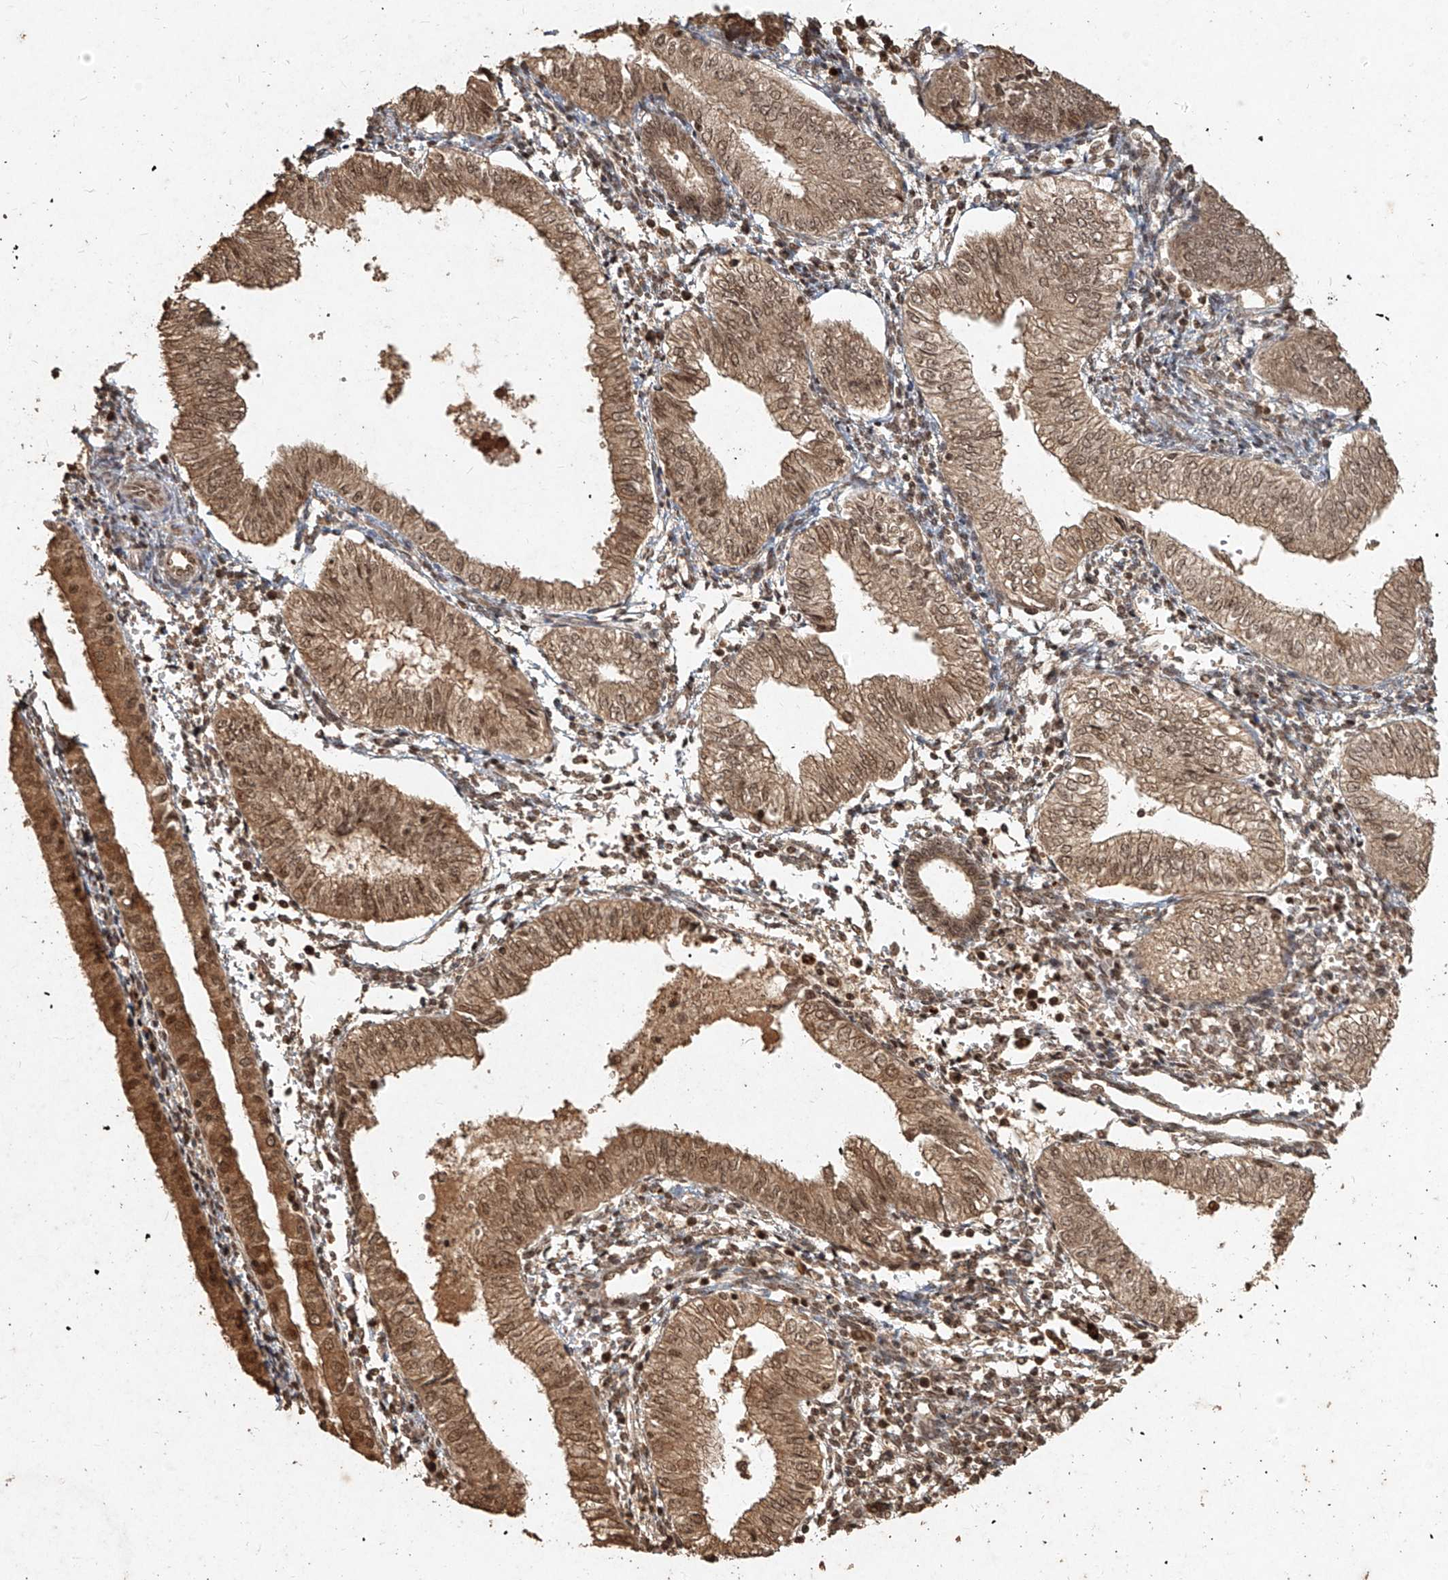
{"staining": {"intensity": "moderate", "quantity": ">75%", "location": "cytoplasmic/membranous,nuclear"}, "tissue": "endometrial cancer", "cell_type": "Tumor cells", "image_type": "cancer", "snomed": [{"axis": "morphology", "description": "Adenocarcinoma, NOS"}, {"axis": "topography", "description": "Endometrium"}], "caption": "DAB immunohistochemical staining of human endometrial cancer (adenocarcinoma) exhibits moderate cytoplasmic/membranous and nuclear protein expression in about >75% of tumor cells.", "gene": "UBE2K", "patient": {"sex": "female", "age": 53}}